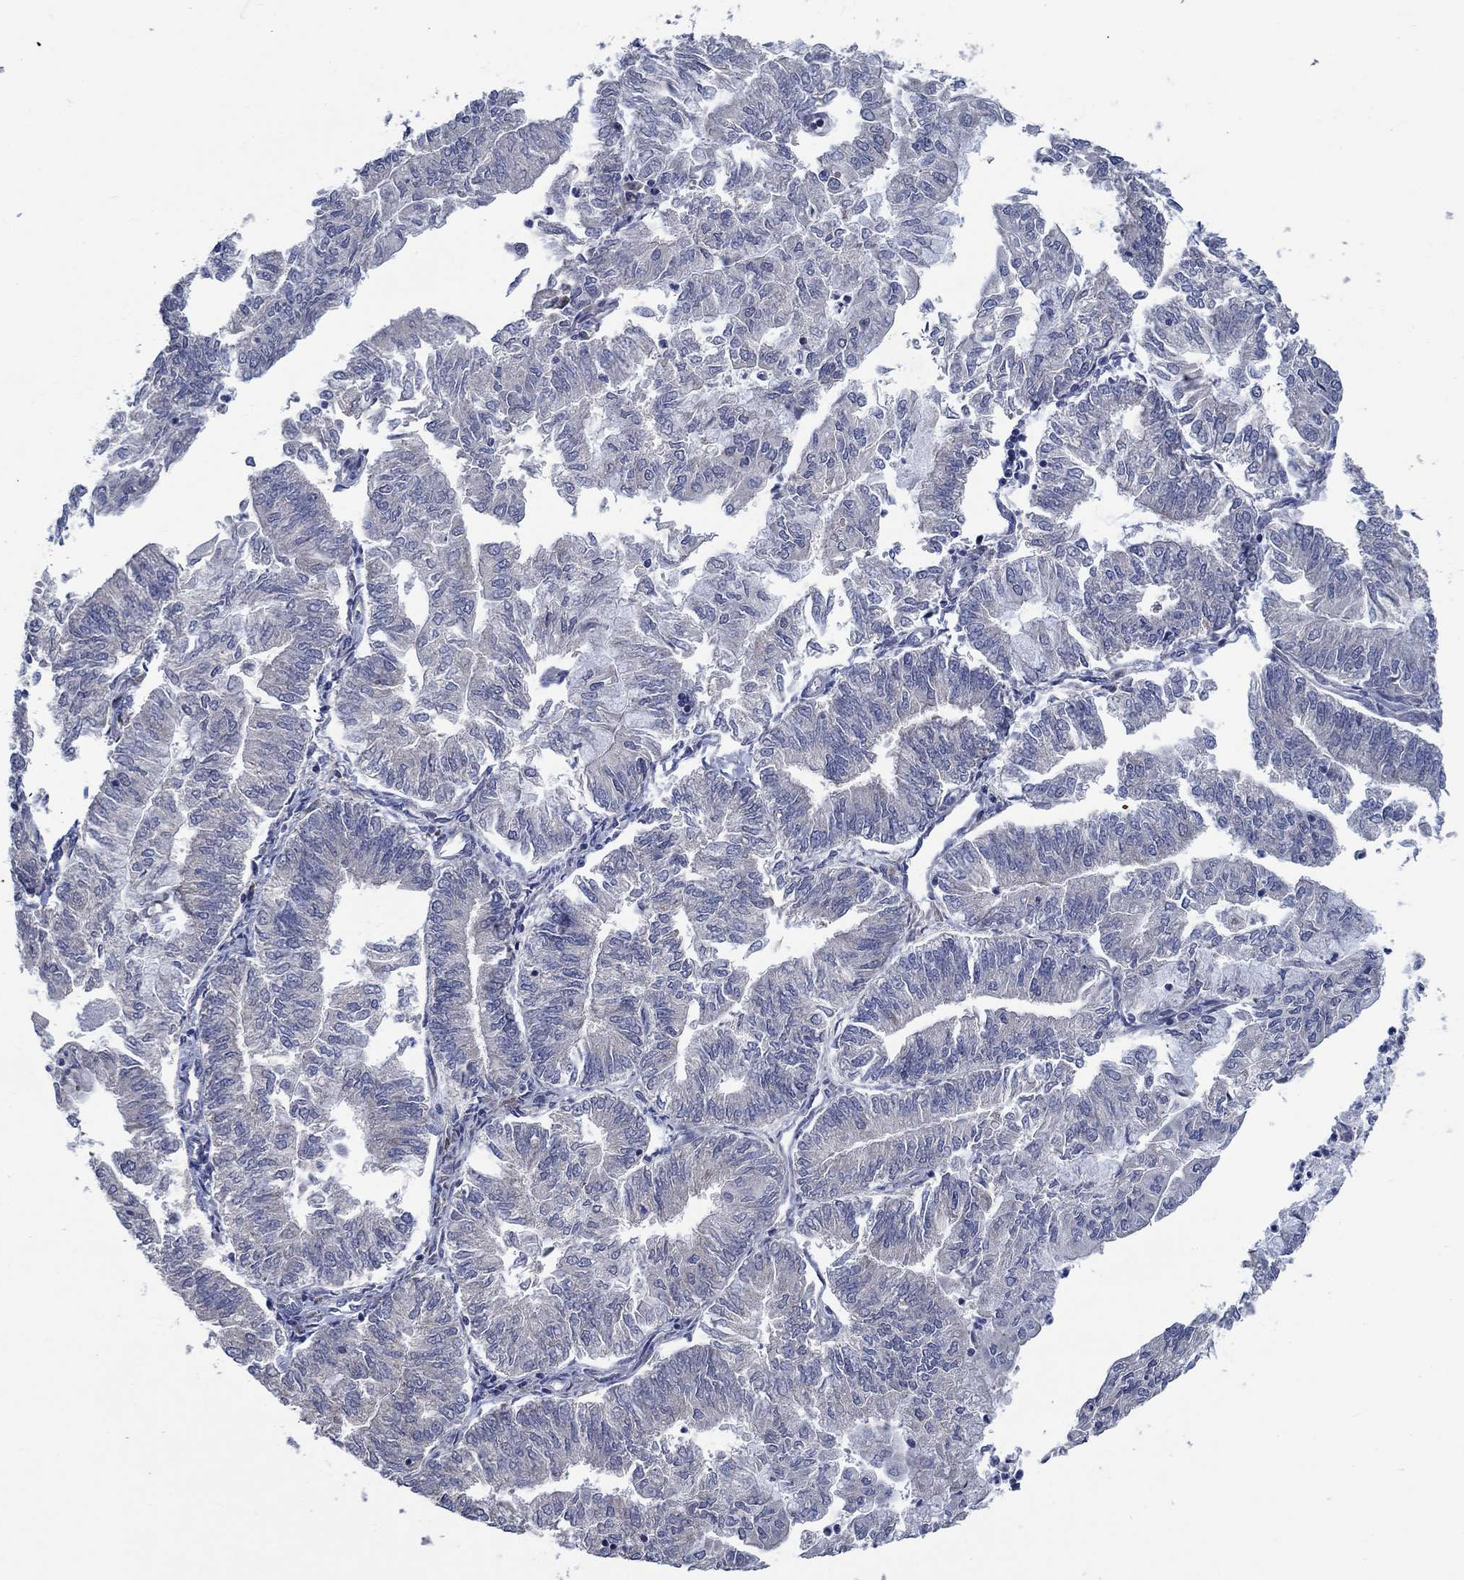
{"staining": {"intensity": "negative", "quantity": "none", "location": "none"}, "tissue": "endometrial cancer", "cell_type": "Tumor cells", "image_type": "cancer", "snomed": [{"axis": "morphology", "description": "Adenocarcinoma, NOS"}, {"axis": "topography", "description": "Endometrium"}], "caption": "This is an immunohistochemistry (IHC) histopathology image of human endometrial cancer (adenocarcinoma). There is no expression in tumor cells.", "gene": "HTN1", "patient": {"sex": "female", "age": 59}}